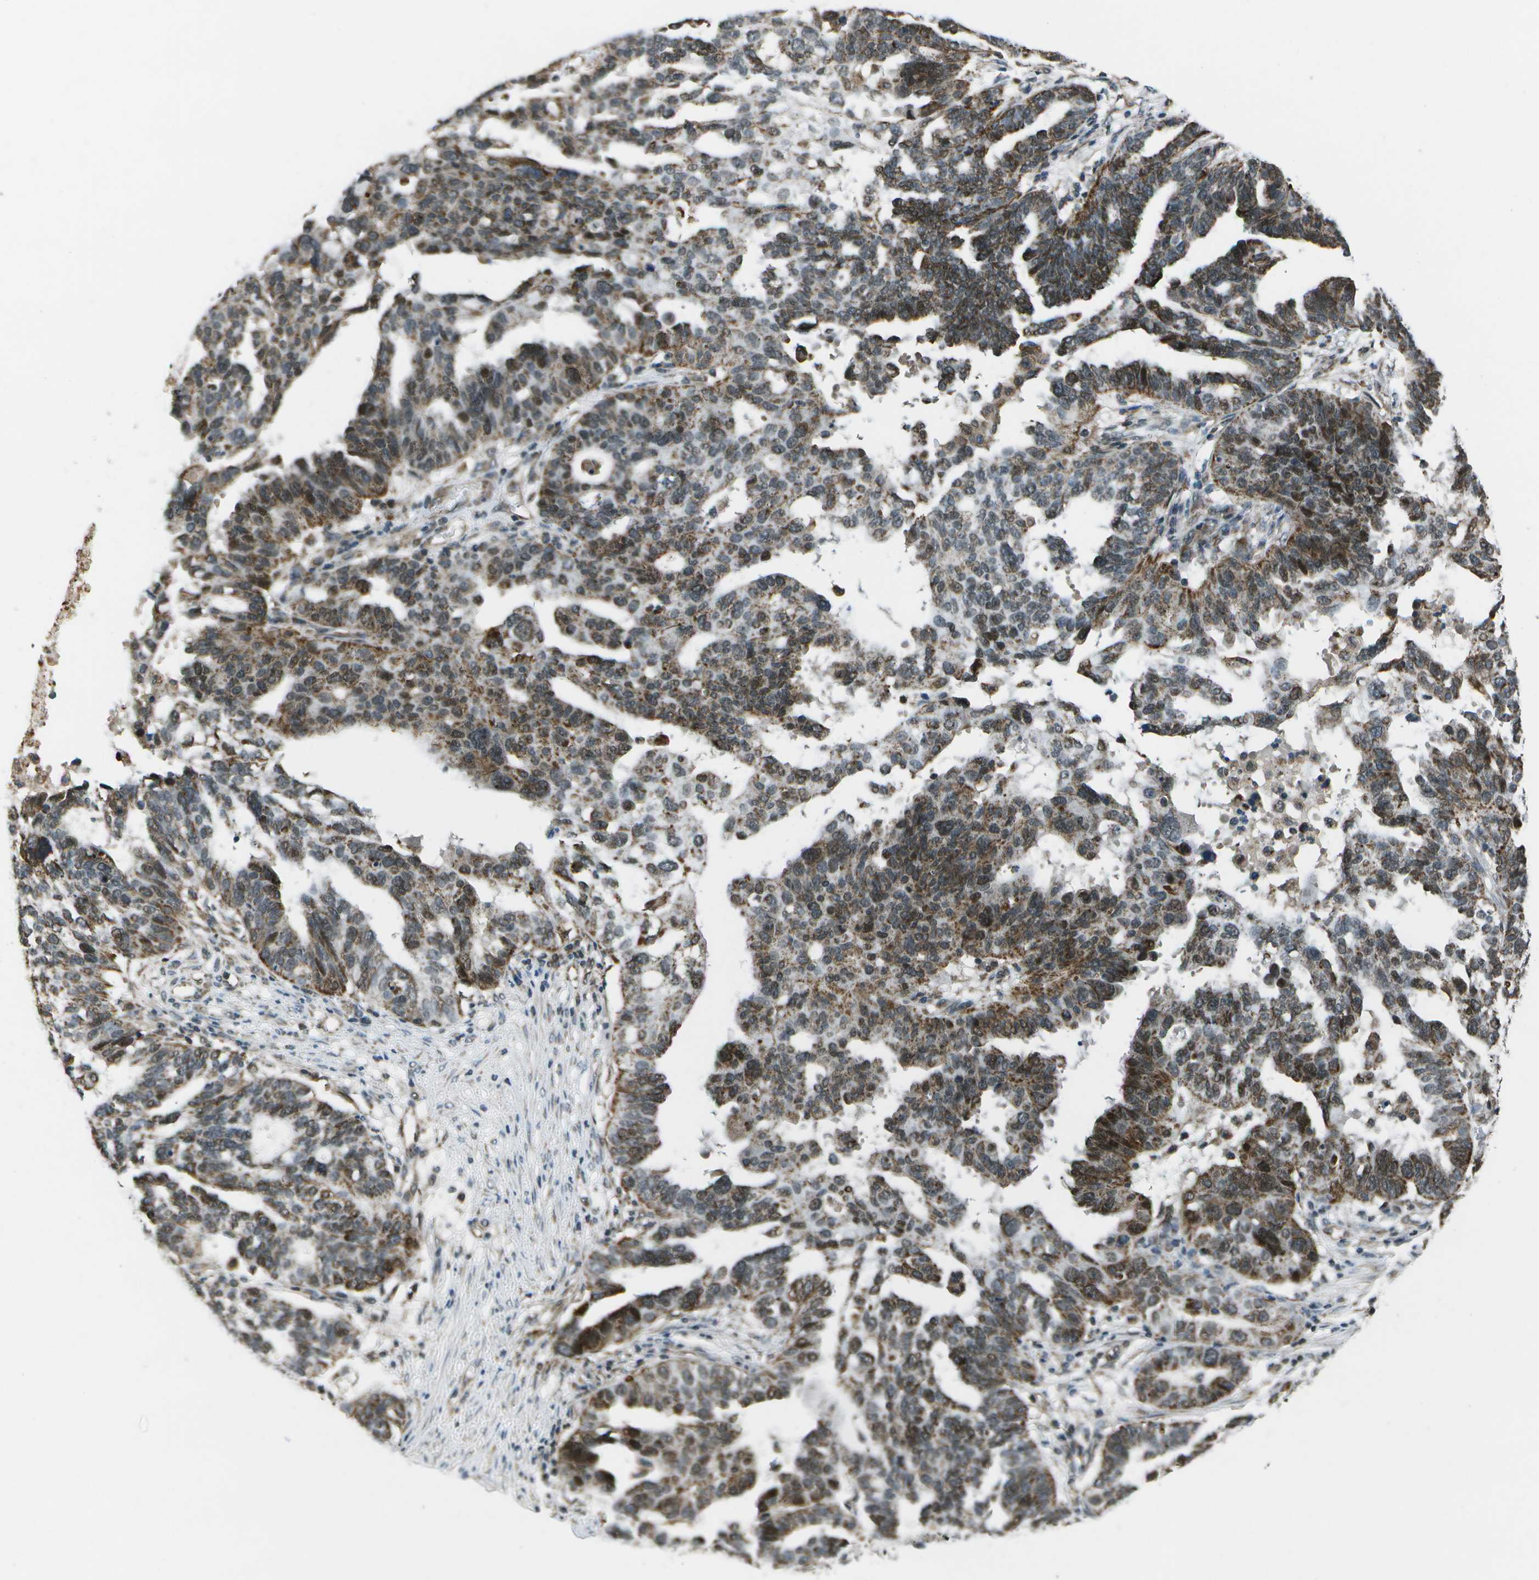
{"staining": {"intensity": "moderate", "quantity": ">75%", "location": "cytoplasmic/membranous"}, "tissue": "ovarian cancer", "cell_type": "Tumor cells", "image_type": "cancer", "snomed": [{"axis": "morphology", "description": "Cystadenocarcinoma, serous, NOS"}, {"axis": "topography", "description": "Ovary"}], "caption": "Ovarian cancer stained for a protein displays moderate cytoplasmic/membranous positivity in tumor cells.", "gene": "EIF2AK1", "patient": {"sex": "female", "age": 59}}